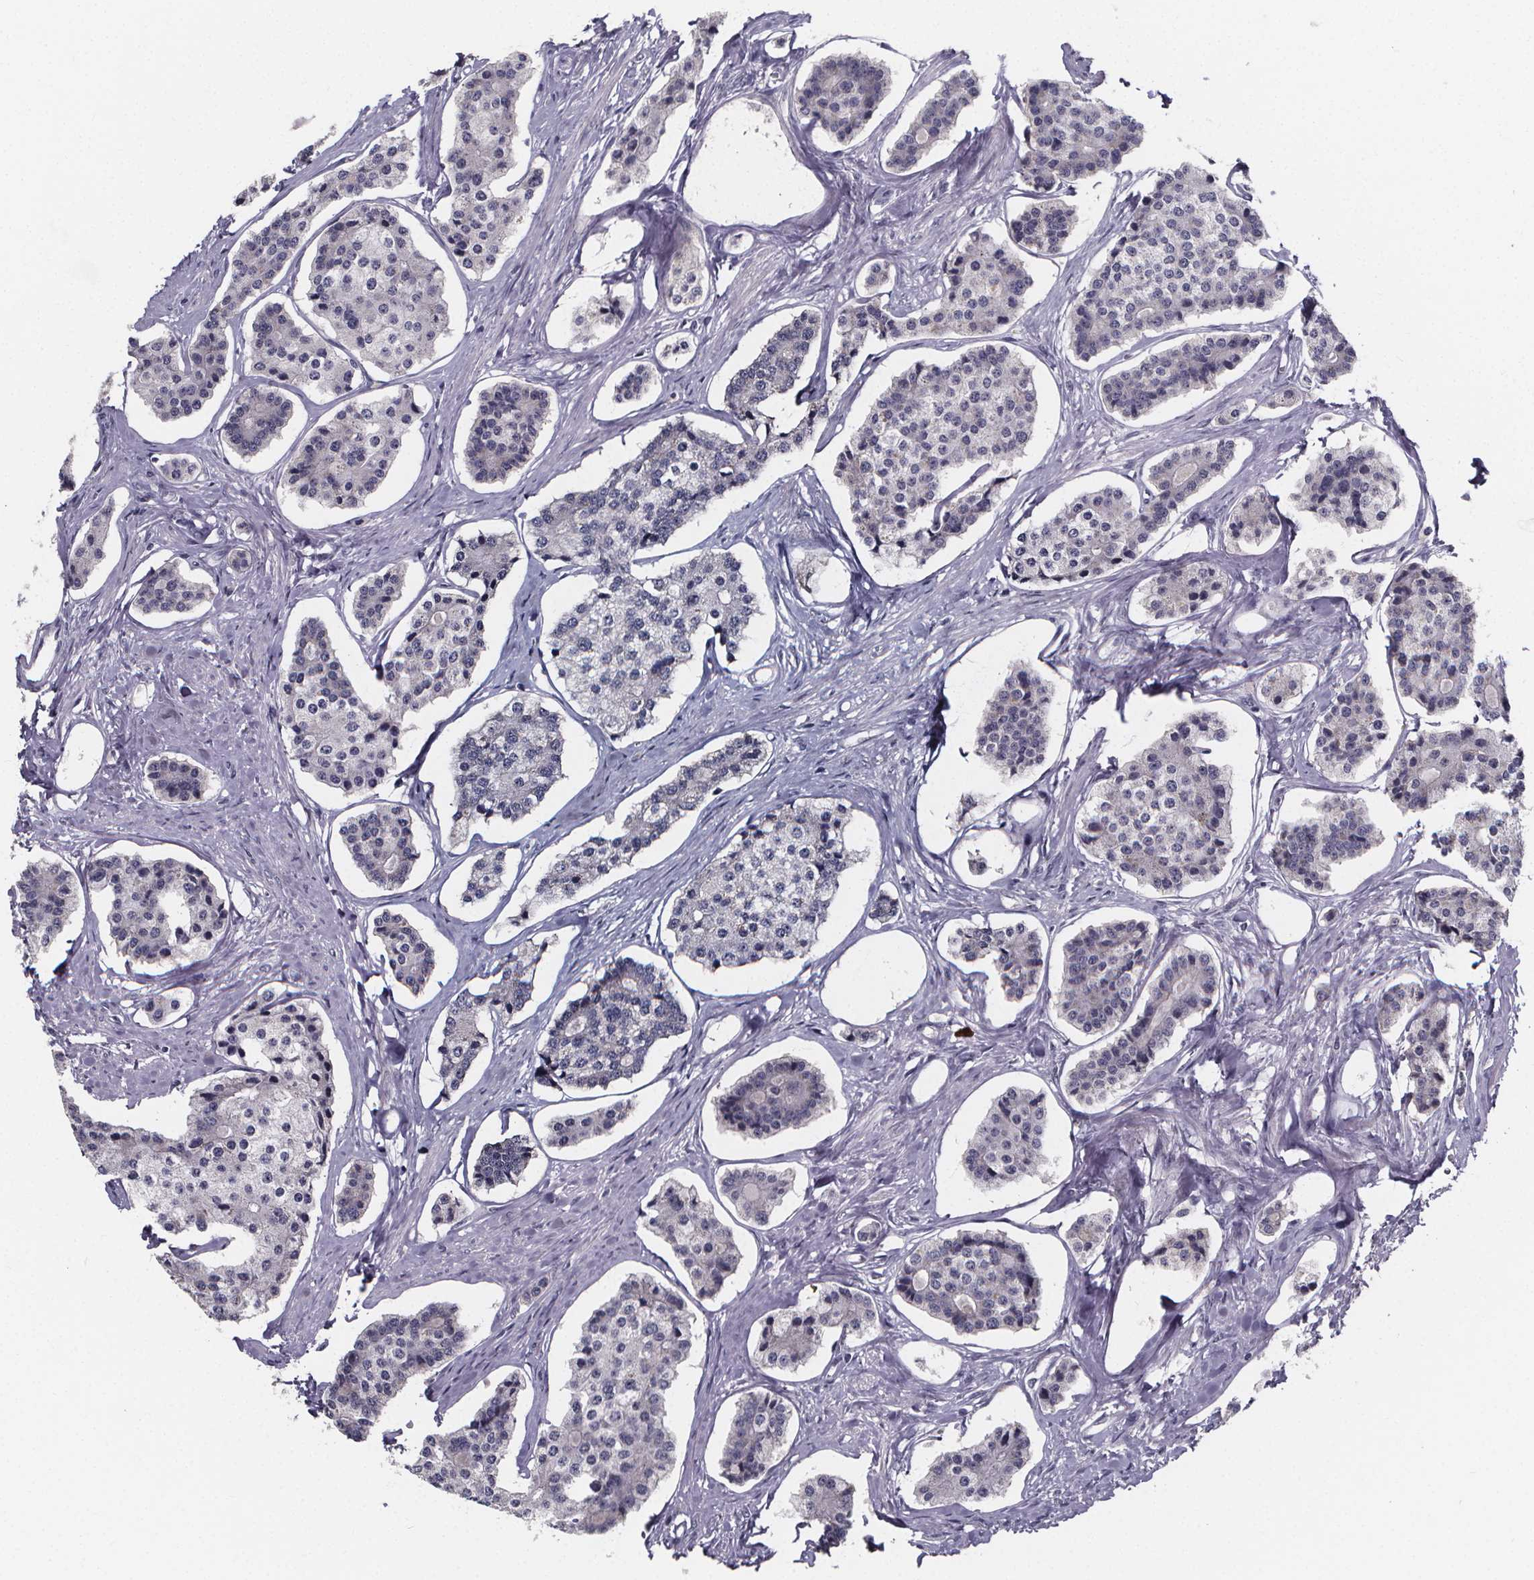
{"staining": {"intensity": "negative", "quantity": "none", "location": "none"}, "tissue": "carcinoid", "cell_type": "Tumor cells", "image_type": "cancer", "snomed": [{"axis": "morphology", "description": "Carcinoid, malignant, NOS"}, {"axis": "topography", "description": "Small intestine"}], "caption": "Immunohistochemistry histopathology image of carcinoid (malignant) stained for a protein (brown), which demonstrates no staining in tumor cells.", "gene": "AGT", "patient": {"sex": "female", "age": 65}}